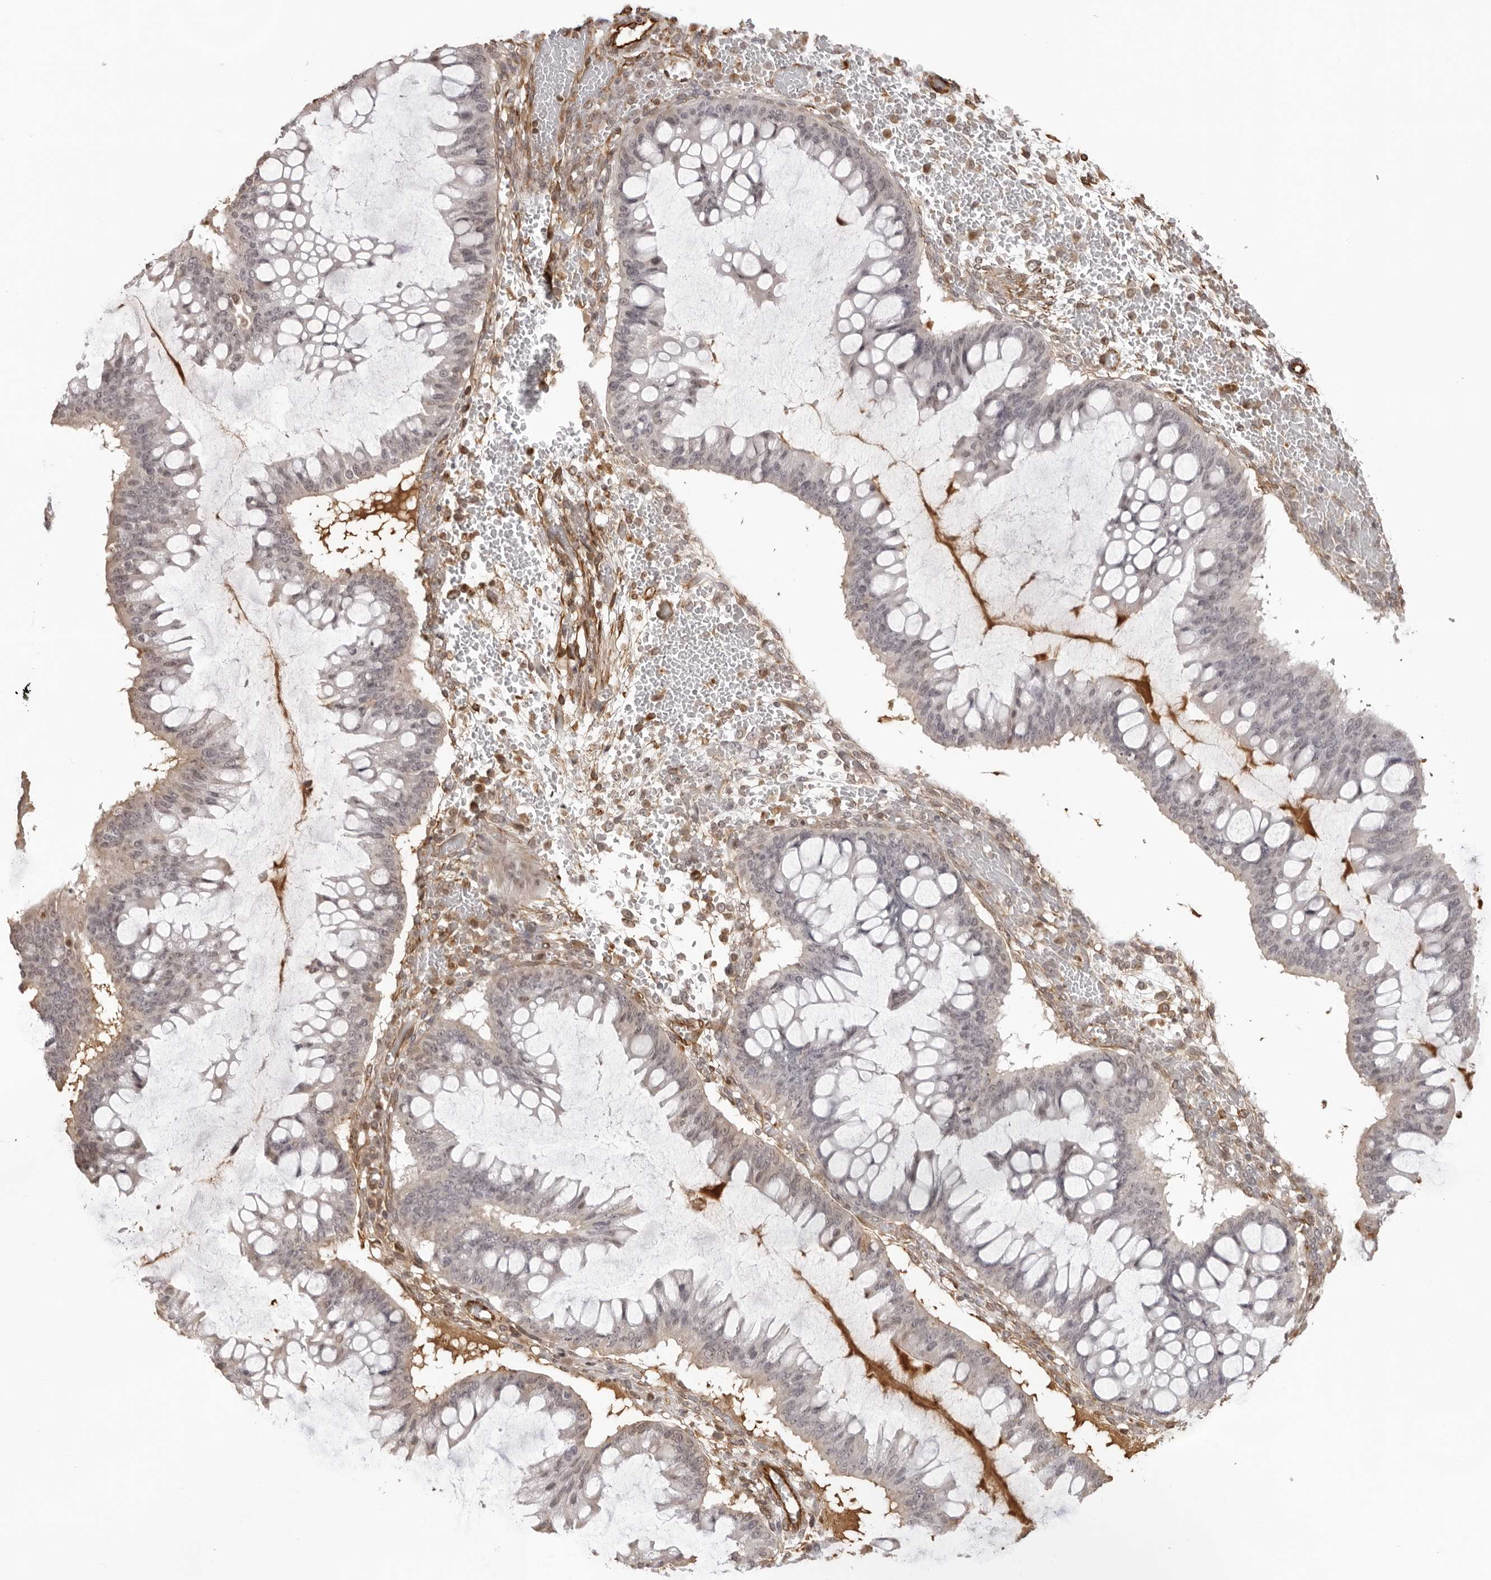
{"staining": {"intensity": "negative", "quantity": "none", "location": "none"}, "tissue": "ovarian cancer", "cell_type": "Tumor cells", "image_type": "cancer", "snomed": [{"axis": "morphology", "description": "Cystadenocarcinoma, mucinous, NOS"}, {"axis": "topography", "description": "Ovary"}], "caption": "IHC of human ovarian cancer (mucinous cystadenocarcinoma) reveals no positivity in tumor cells. (DAB immunohistochemistry visualized using brightfield microscopy, high magnification).", "gene": "DYNLT5", "patient": {"sex": "female", "age": 73}}